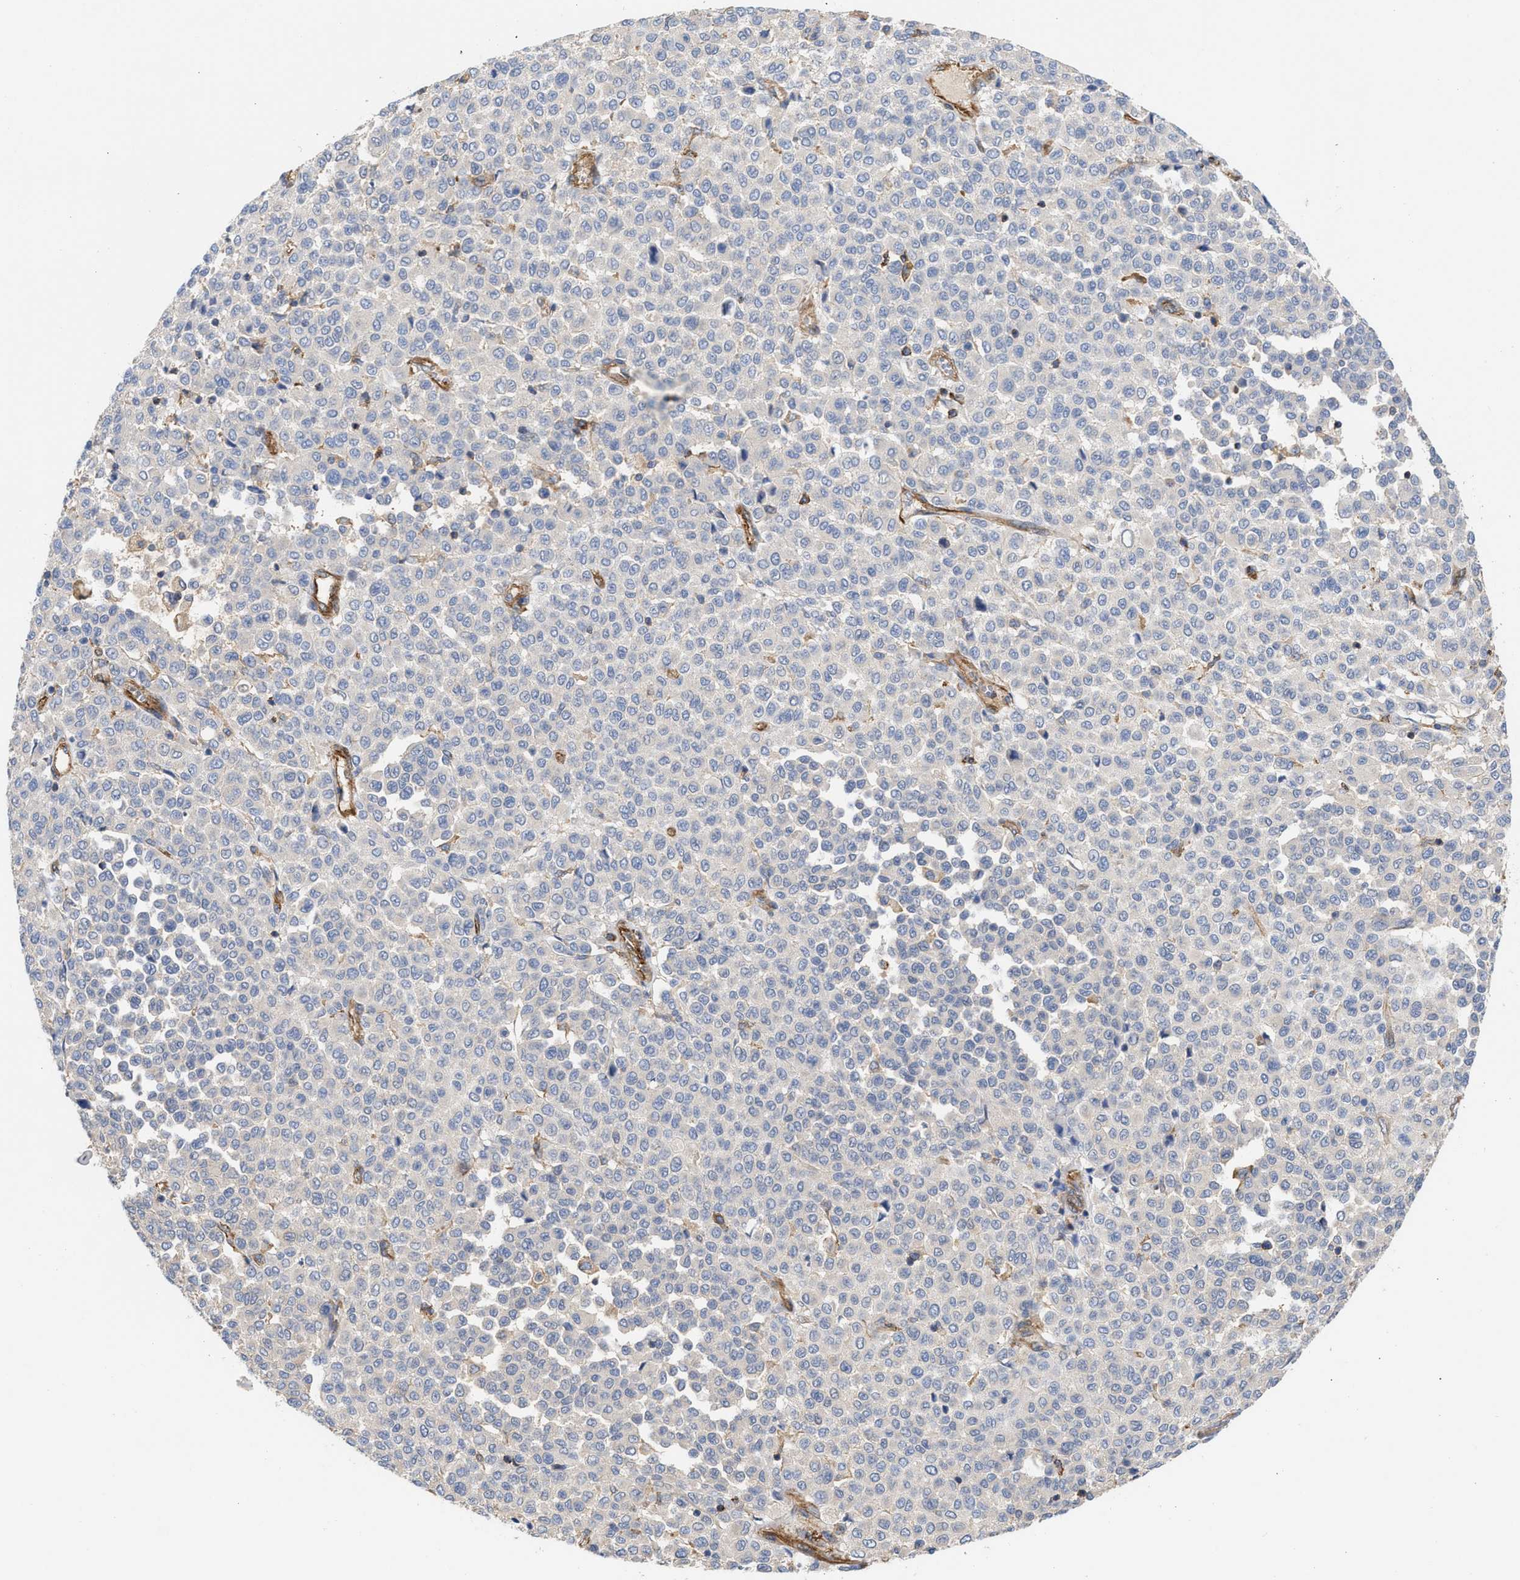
{"staining": {"intensity": "negative", "quantity": "none", "location": "none"}, "tissue": "melanoma", "cell_type": "Tumor cells", "image_type": "cancer", "snomed": [{"axis": "morphology", "description": "Malignant melanoma, Metastatic site"}, {"axis": "topography", "description": "Pancreas"}], "caption": "This is an immunohistochemistry image of human melanoma. There is no positivity in tumor cells.", "gene": "HS3ST5", "patient": {"sex": "female", "age": 30}}